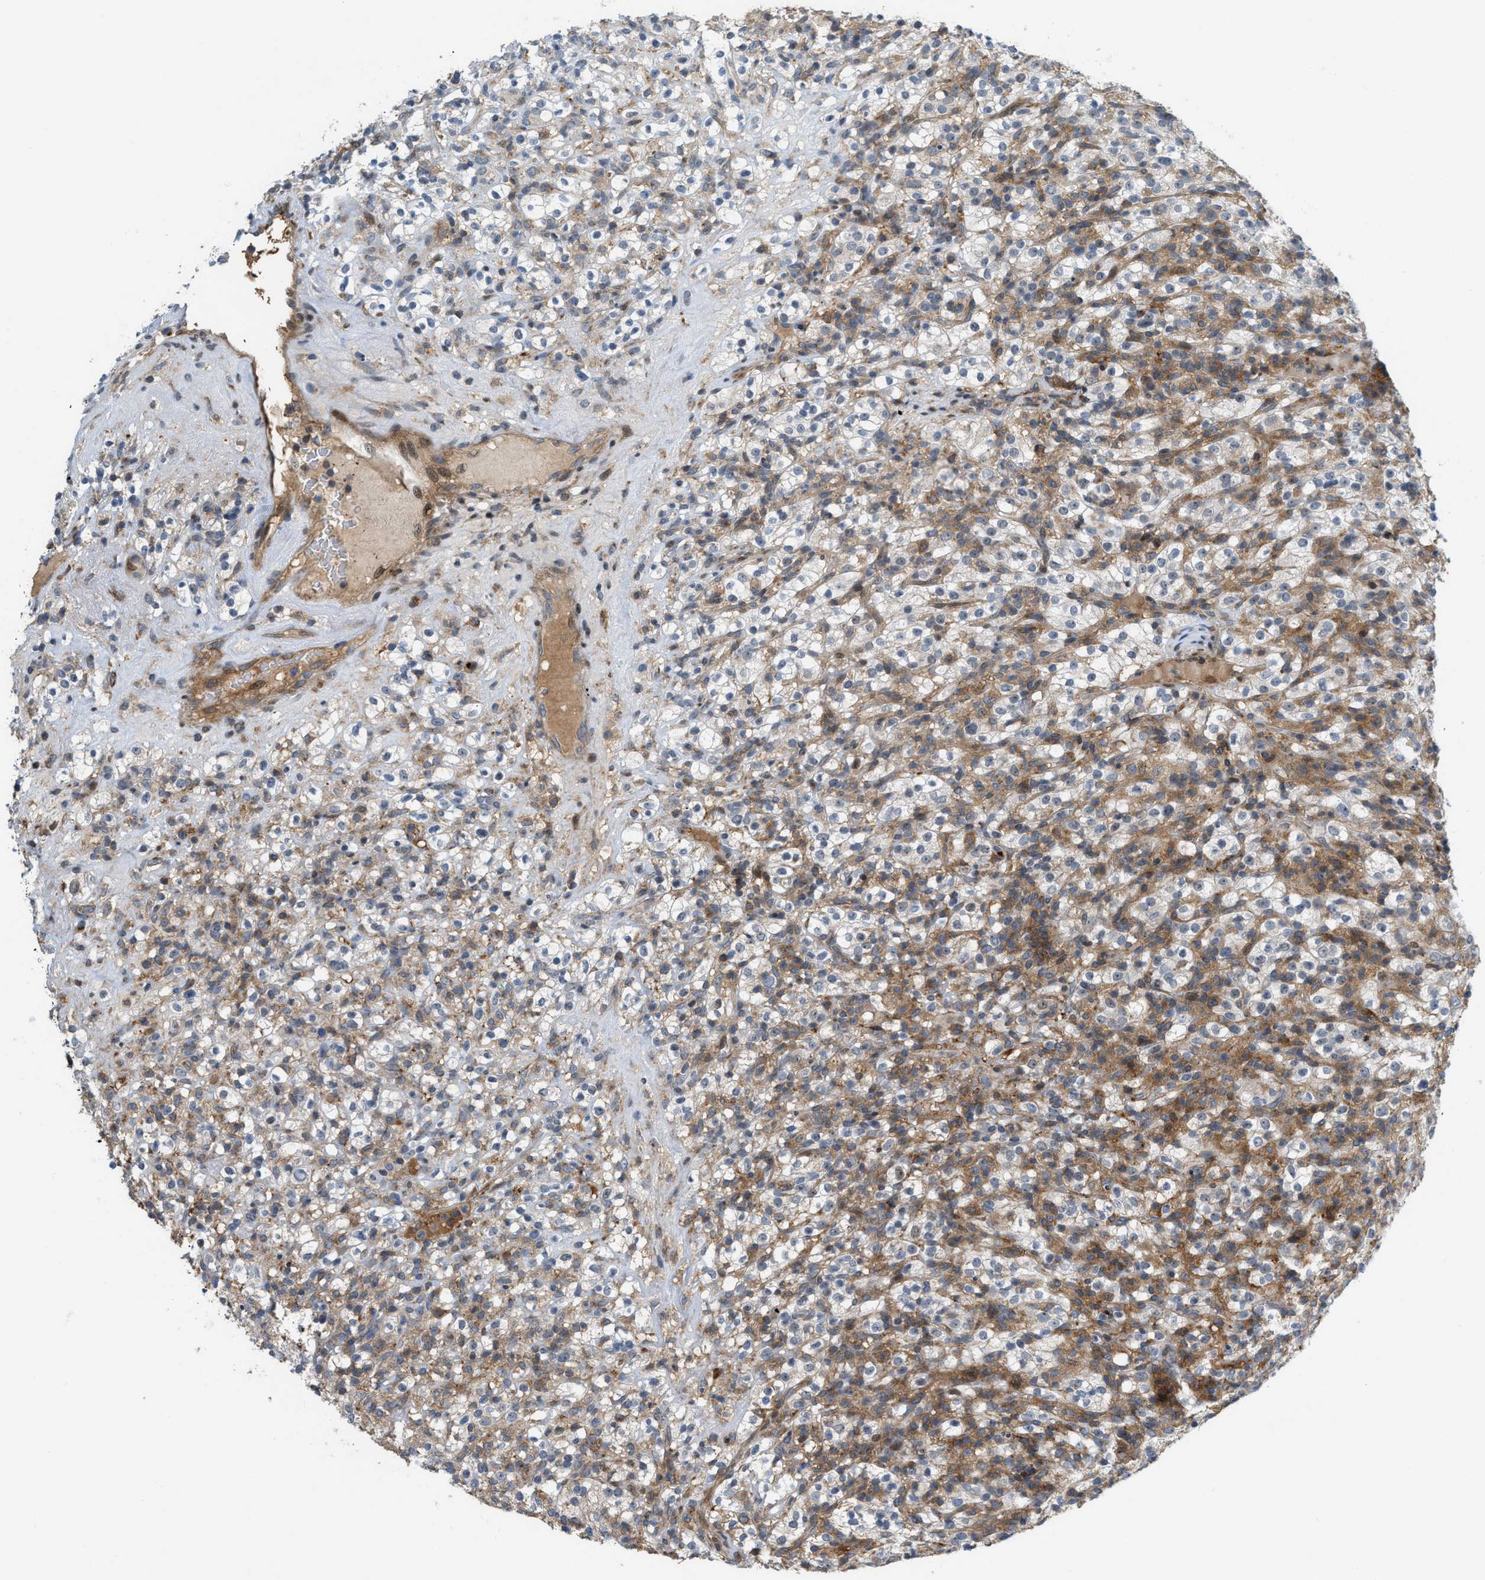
{"staining": {"intensity": "moderate", "quantity": "<25%", "location": "cytoplasmic/membranous"}, "tissue": "renal cancer", "cell_type": "Tumor cells", "image_type": "cancer", "snomed": [{"axis": "morphology", "description": "Normal tissue, NOS"}, {"axis": "morphology", "description": "Adenocarcinoma, NOS"}, {"axis": "topography", "description": "Kidney"}], "caption": "Brown immunohistochemical staining in human adenocarcinoma (renal) demonstrates moderate cytoplasmic/membranous positivity in about <25% of tumor cells.", "gene": "DIPK1A", "patient": {"sex": "female", "age": 72}}